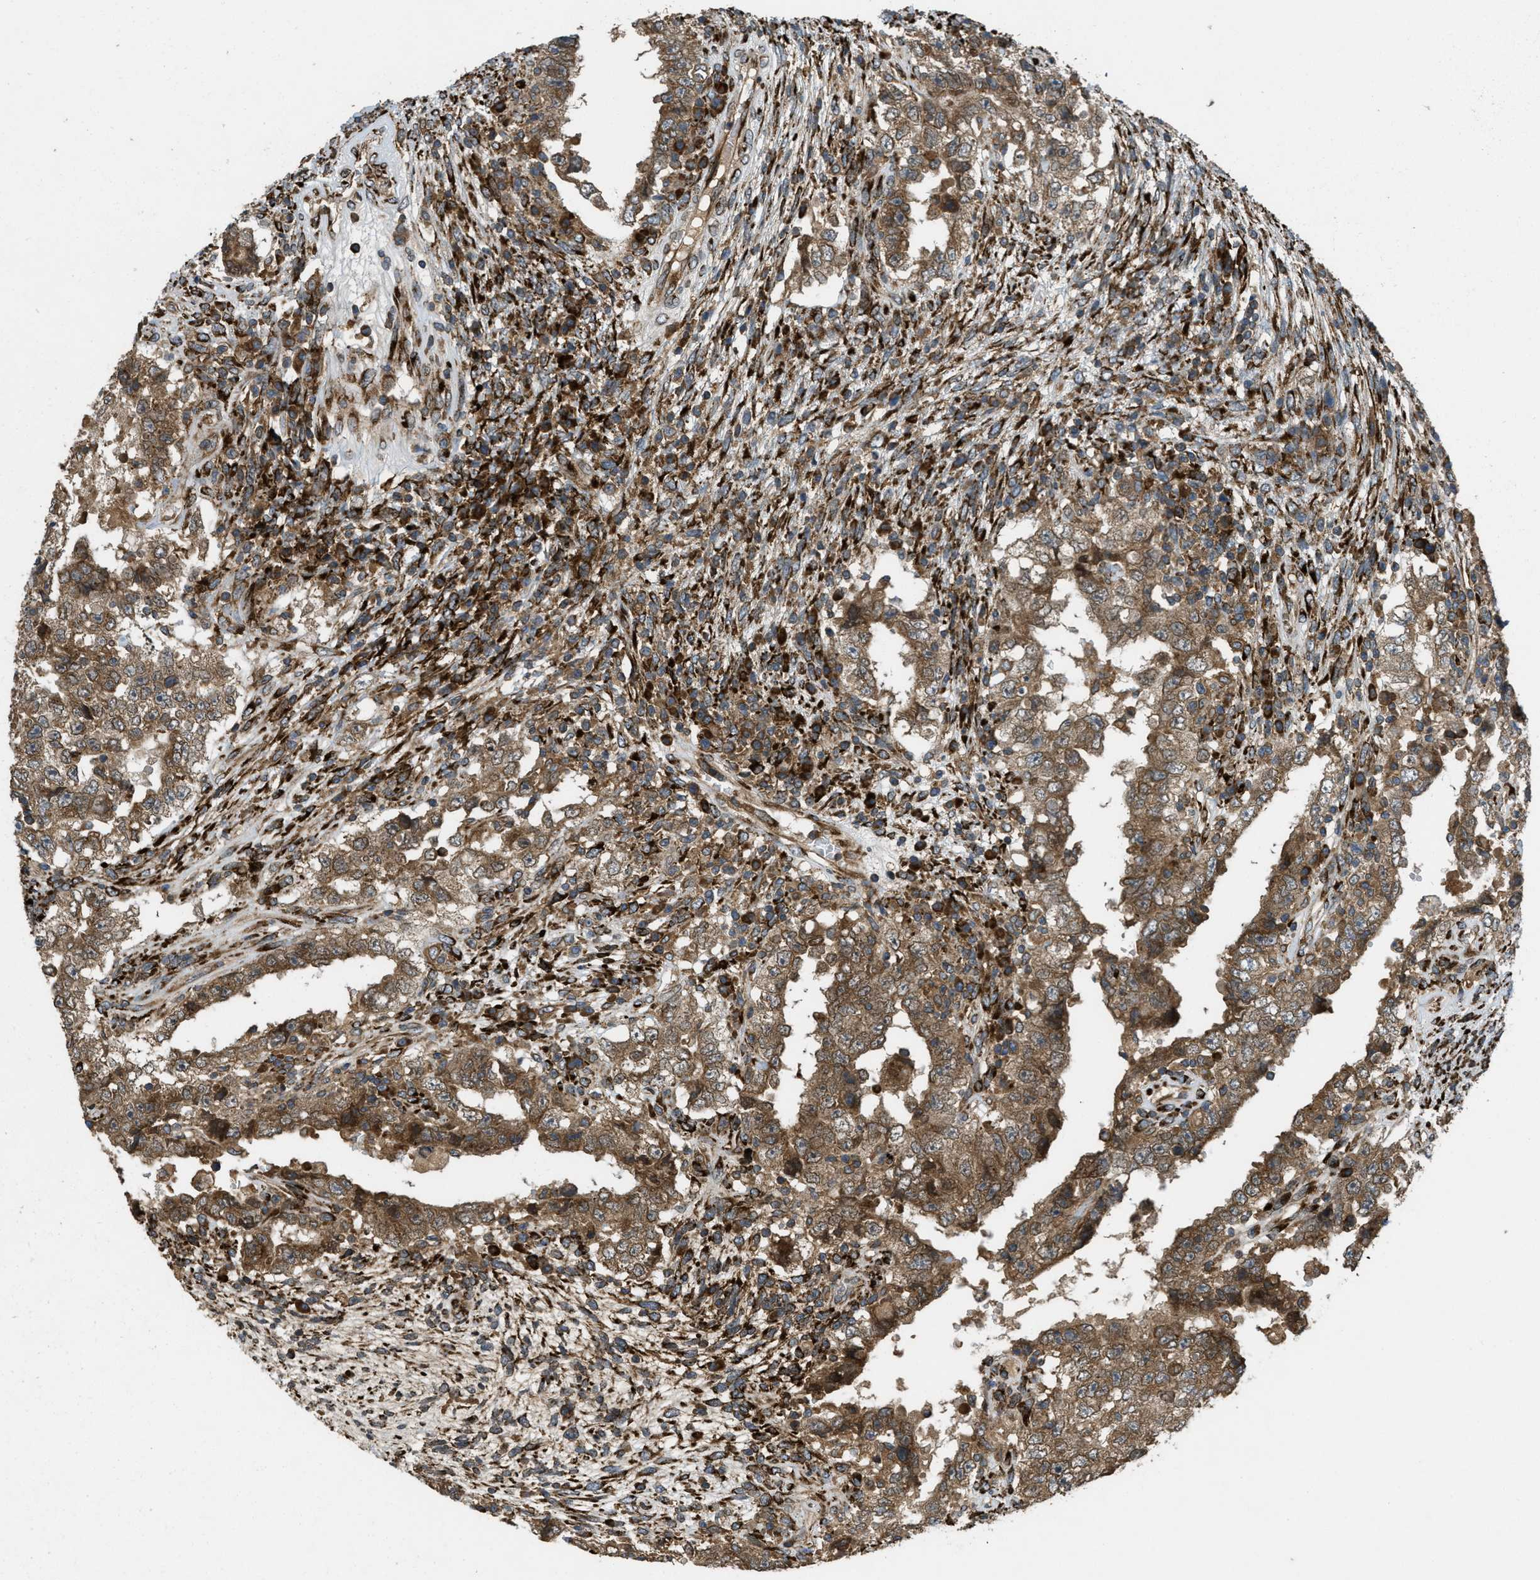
{"staining": {"intensity": "moderate", "quantity": ">75%", "location": "cytoplasmic/membranous"}, "tissue": "testis cancer", "cell_type": "Tumor cells", "image_type": "cancer", "snomed": [{"axis": "morphology", "description": "Carcinoma, Embryonal, NOS"}, {"axis": "topography", "description": "Testis"}], "caption": "DAB (3,3'-diaminobenzidine) immunohistochemical staining of human testis cancer demonstrates moderate cytoplasmic/membranous protein expression in approximately >75% of tumor cells.", "gene": "PCDH18", "patient": {"sex": "male", "age": 26}}